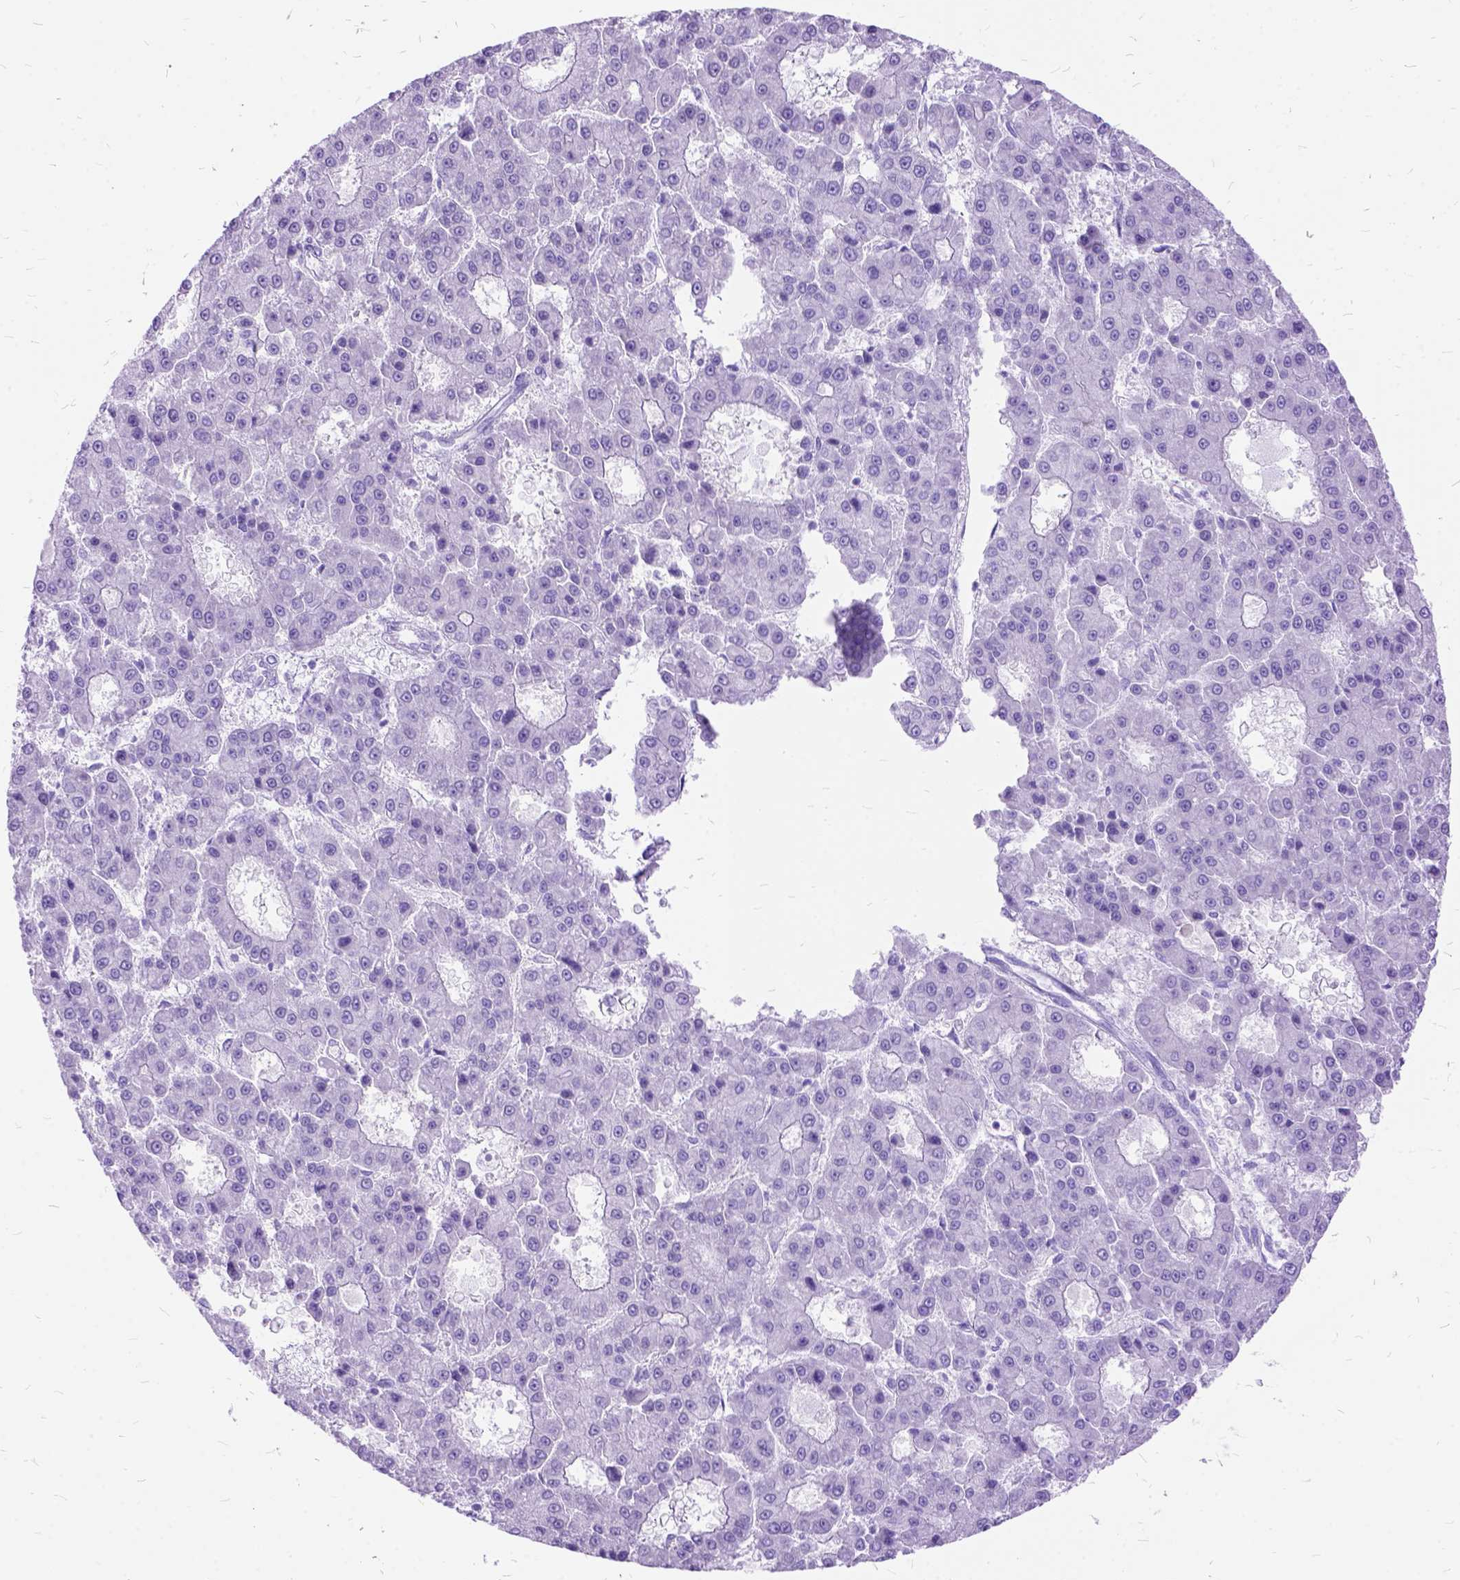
{"staining": {"intensity": "negative", "quantity": "none", "location": "none"}, "tissue": "liver cancer", "cell_type": "Tumor cells", "image_type": "cancer", "snomed": [{"axis": "morphology", "description": "Carcinoma, Hepatocellular, NOS"}, {"axis": "topography", "description": "Liver"}], "caption": "The histopathology image exhibits no staining of tumor cells in hepatocellular carcinoma (liver).", "gene": "DNAH2", "patient": {"sex": "male", "age": 70}}